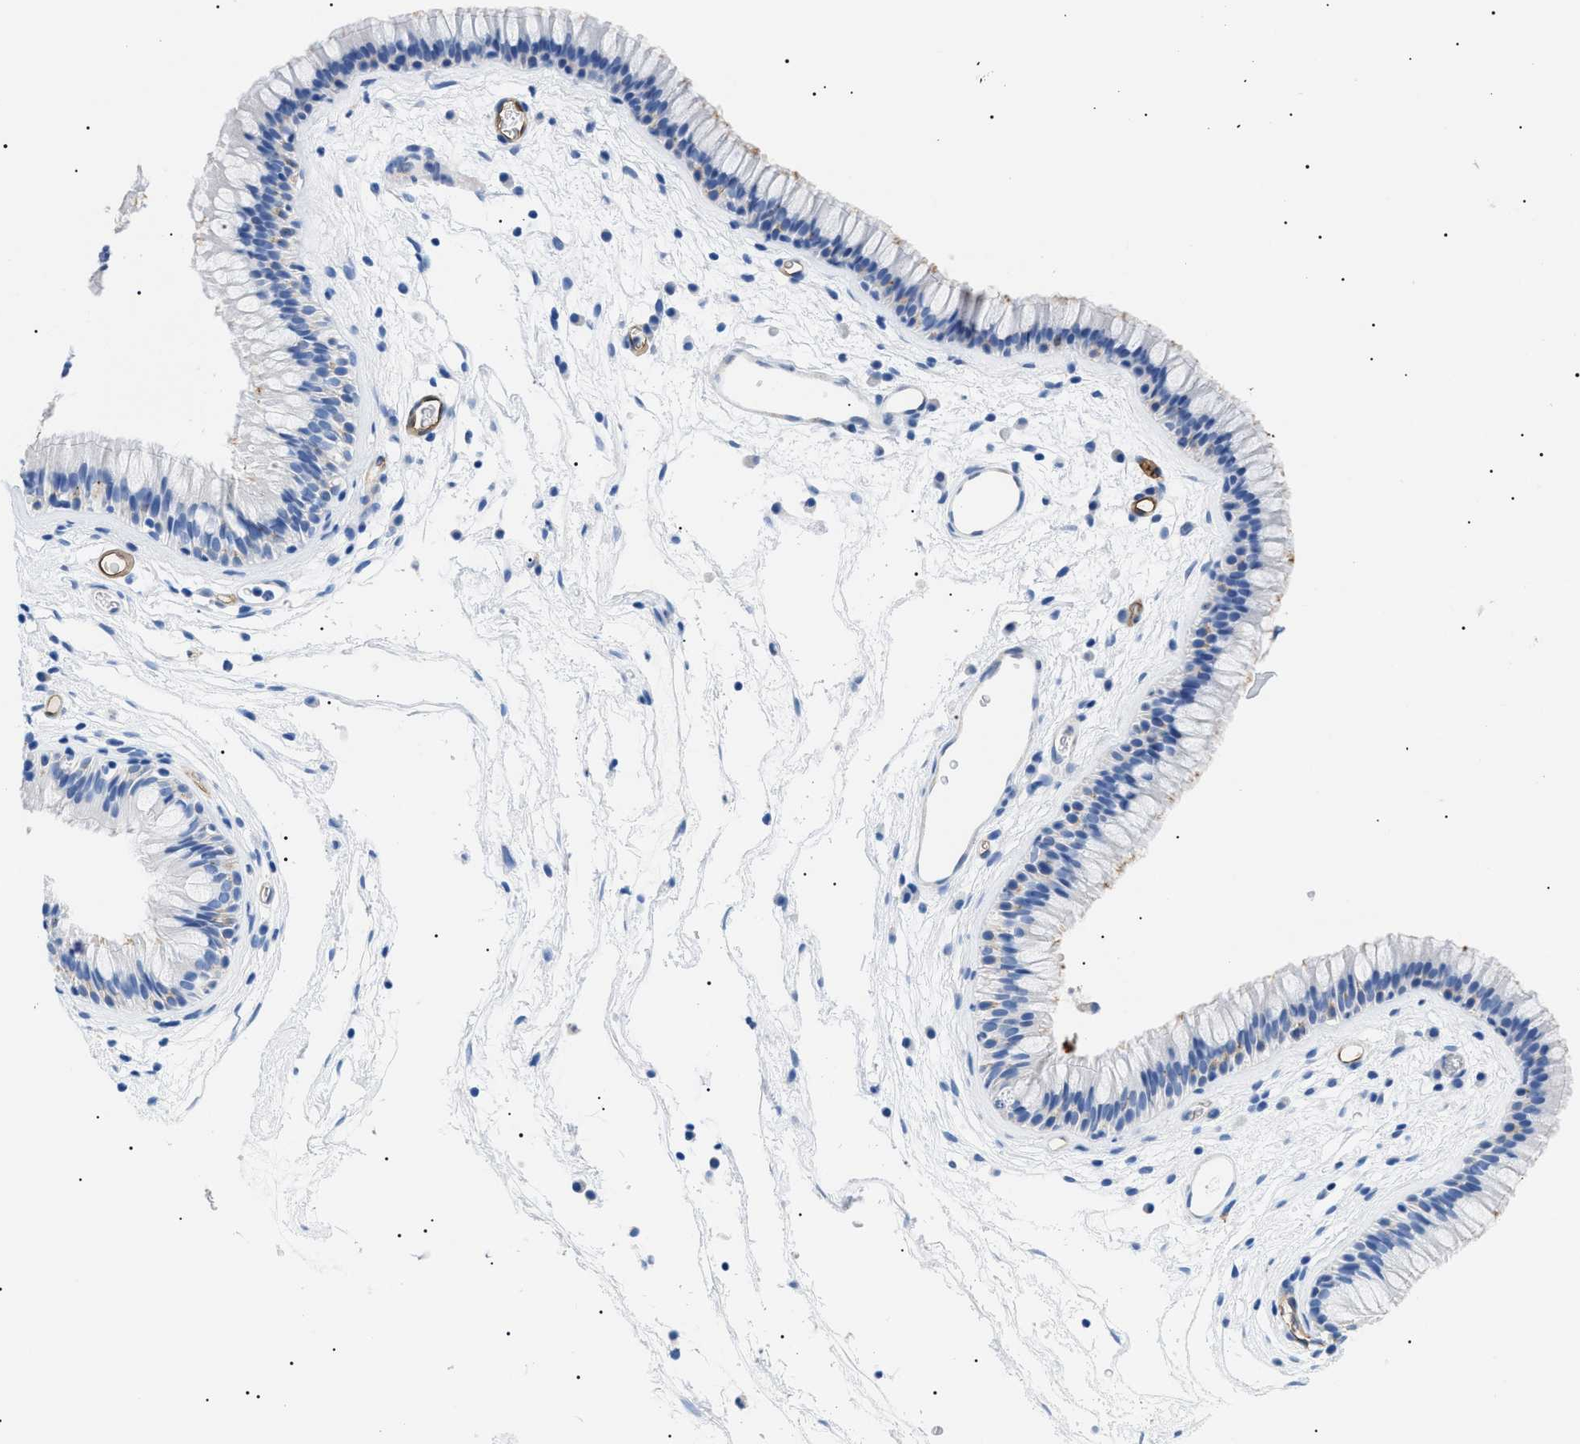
{"staining": {"intensity": "negative", "quantity": "none", "location": "none"}, "tissue": "nasopharynx", "cell_type": "Respiratory epithelial cells", "image_type": "normal", "snomed": [{"axis": "morphology", "description": "Normal tissue, NOS"}, {"axis": "morphology", "description": "Inflammation, NOS"}, {"axis": "topography", "description": "Nasopharynx"}], "caption": "DAB (3,3'-diaminobenzidine) immunohistochemical staining of normal nasopharynx displays no significant positivity in respiratory epithelial cells. (DAB (3,3'-diaminobenzidine) immunohistochemistry (IHC) with hematoxylin counter stain).", "gene": "PODXL", "patient": {"sex": "male", "age": 48}}